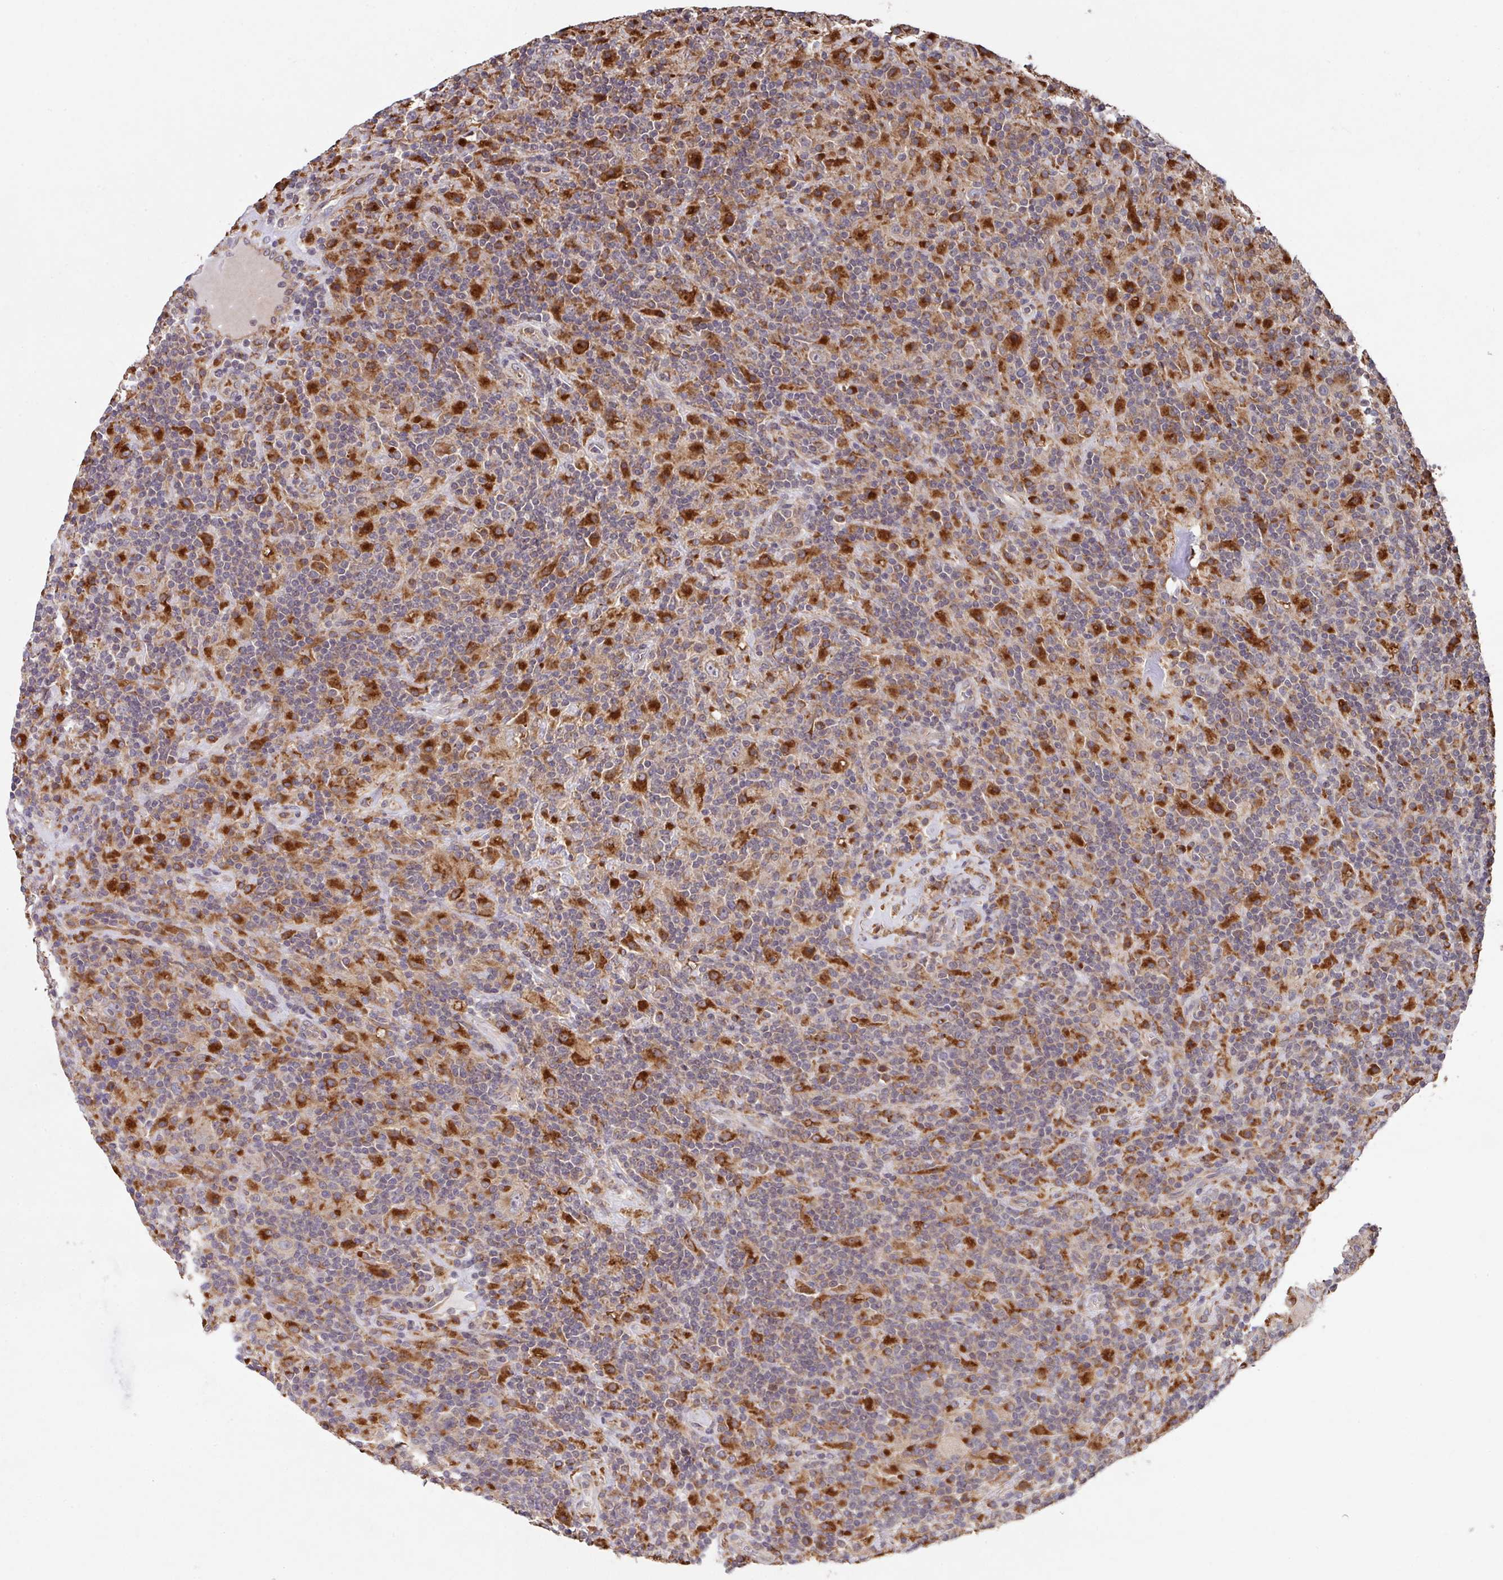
{"staining": {"intensity": "weak", "quantity": "25%-75%", "location": "cytoplasmic/membranous"}, "tissue": "lymphoma", "cell_type": "Tumor cells", "image_type": "cancer", "snomed": [{"axis": "morphology", "description": "Hodgkin's disease, NOS"}, {"axis": "topography", "description": "Lymph node"}], "caption": "Immunohistochemical staining of human Hodgkin's disease exhibits weak cytoplasmic/membranous protein positivity in approximately 25%-75% of tumor cells.", "gene": "TRIM14", "patient": {"sex": "male", "age": 70}}